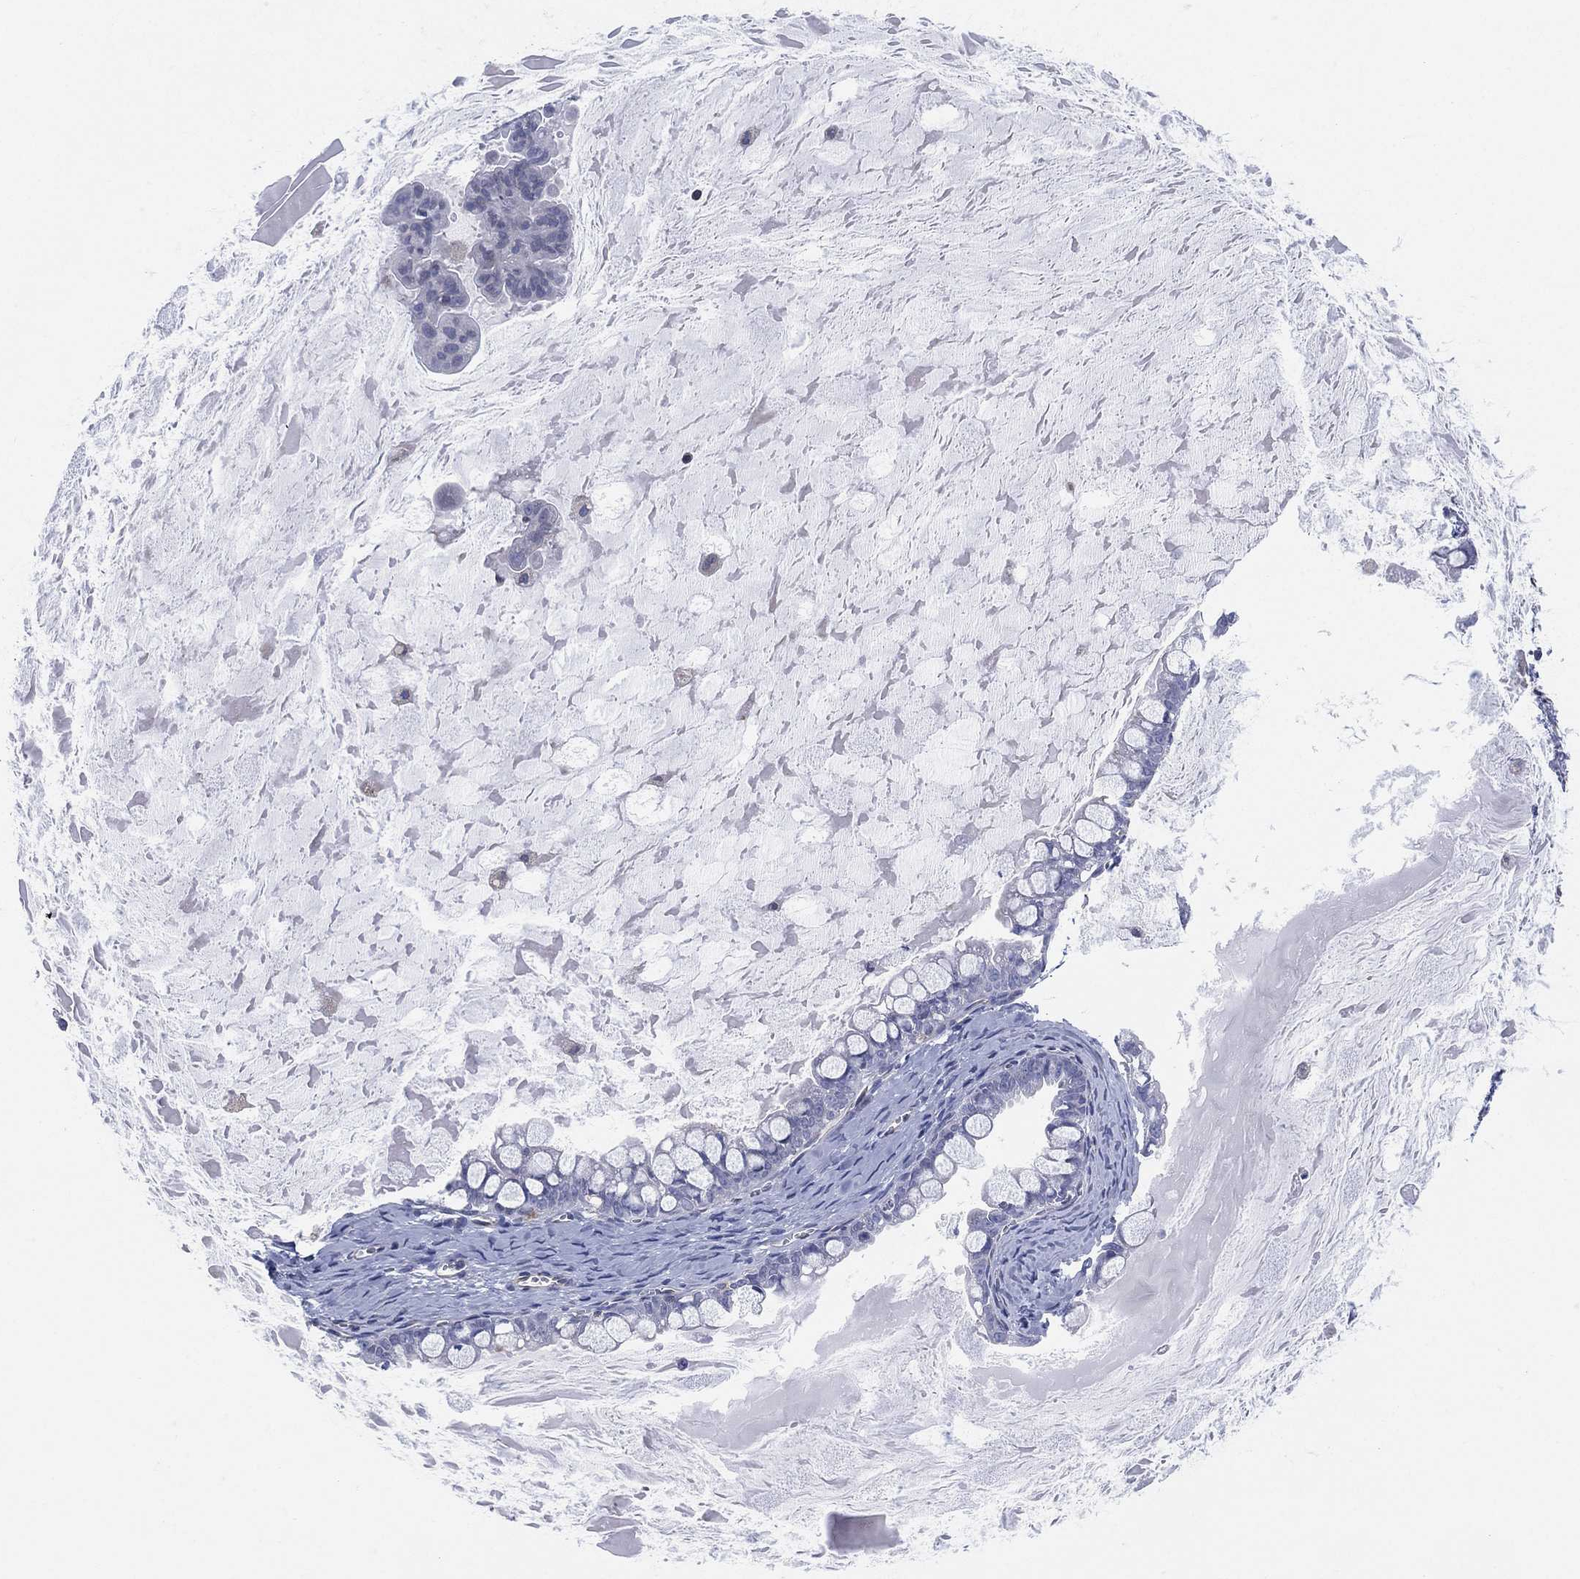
{"staining": {"intensity": "negative", "quantity": "none", "location": "none"}, "tissue": "ovarian cancer", "cell_type": "Tumor cells", "image_type": "cancer", "snomed": [{"axis": "morphology", "description": "Cystadenocarcinoma, mucinous, NOS"}, {"axis": "topography", "description": "Ovary"}], "caption": "The micrograph displays no significant staining in tumor cells of ovarian cancer (mucinous cystadenocarcinoma).", "gene": "CFTR", "patient": {"sex": "female", "age": 63}}